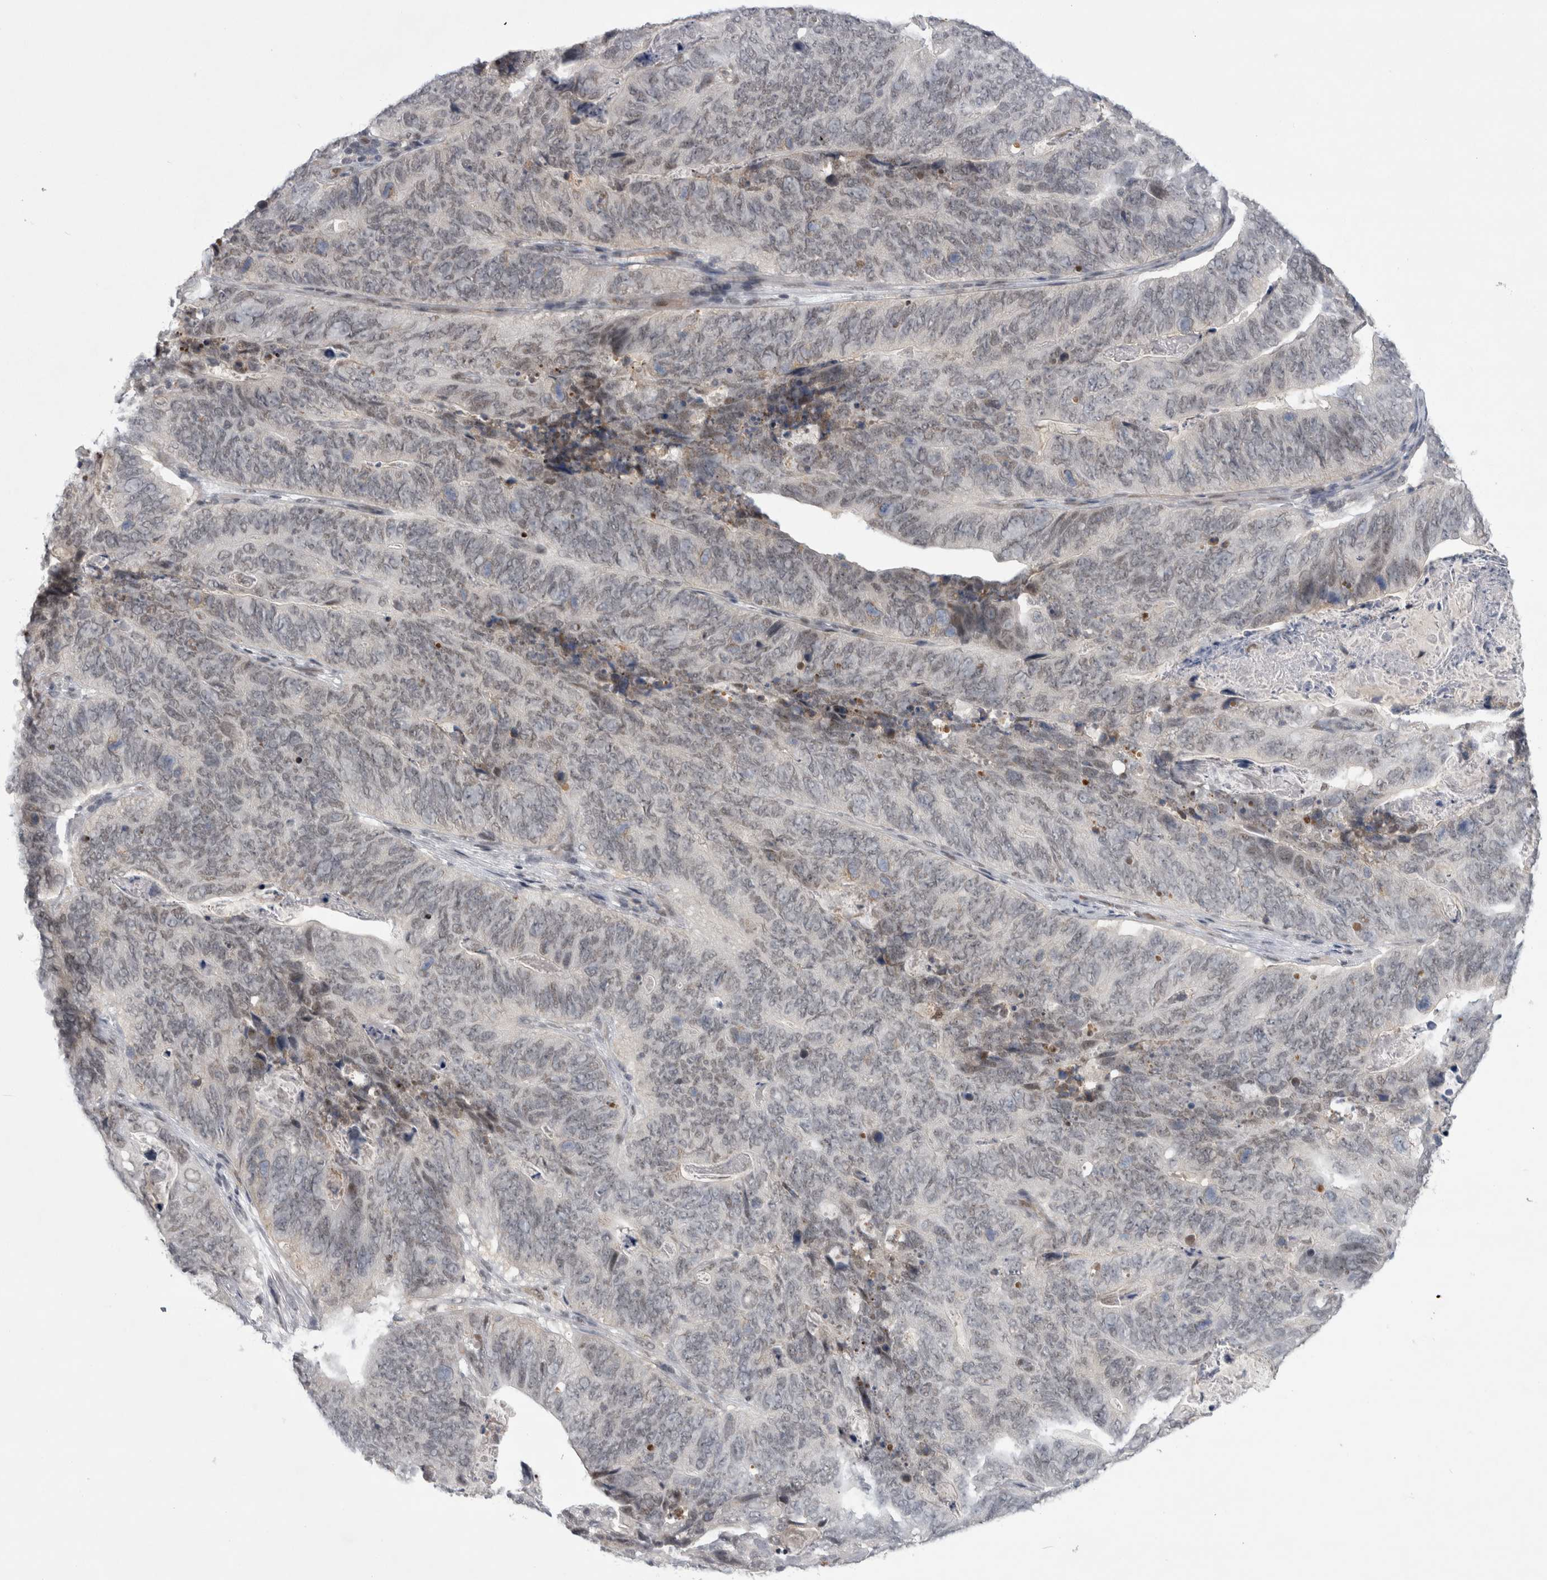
{"staining": {"intensity": "weak", "quantity": "25%-75%", "location": "nuclear"}, "tissue": "stomach cancer", "cell_type": "Tumor cells", "image_type": "cancer", "snomed": [{"axis": "morphology", "description": "Normal tissue, NOS"}, {"axis": "morphology", "description": "Adenocarcinoma, NOS"}, {"axis": "topography", "description": "Stomach"}], "caption": "A histopathology image of stomach cancer stained for a protein shows weak nuclear brown staining in tumor cells. Immunohistochemistry (ihc) stains the protein in brown and the nuclei are stained blue.", "gene": "PSMB2", "patient": {"sex": "female", "age": 89}}